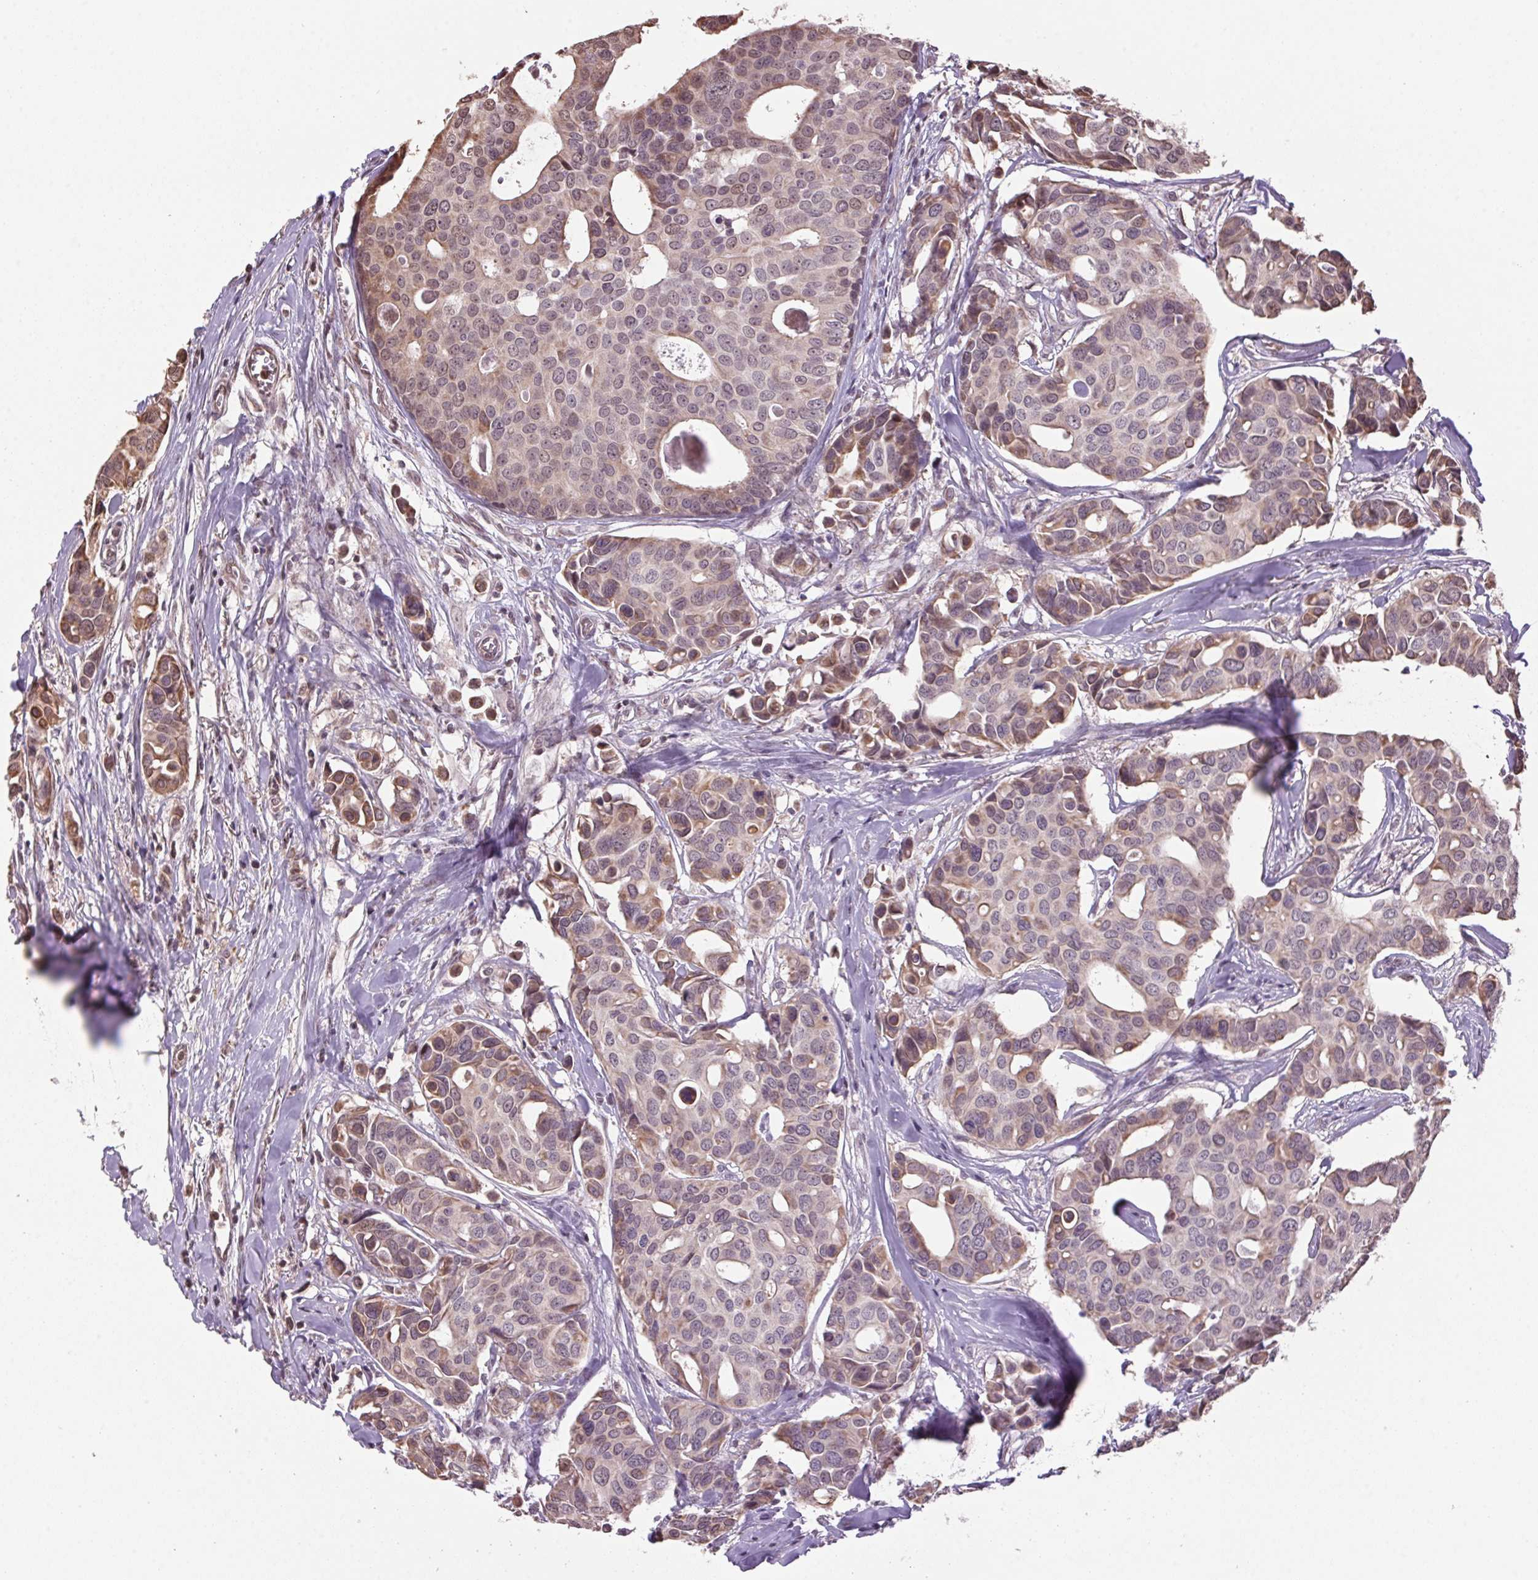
{"staining": {"intensity": "moderate", "quantity": "25%-75%", "location": "cytoplasmic/membranous,nuclear"}, "tissue": "breast cancer", "cell_type": "Tumor cells", "image_type": "cancer", "snomed": [{"axis": "morphology", "description": "Duct carcinoma"}, {"axis": "topography", "description": "Breast"}], "caption": "Breast cancer stained with DAB IHC reveals medium levels of moderate cytoplasmic/membranous and nuclear expression in about 25%-75% of tumor cells.", "gene": "VWA3B", "patient": {"sex": "female", "age": 54}}